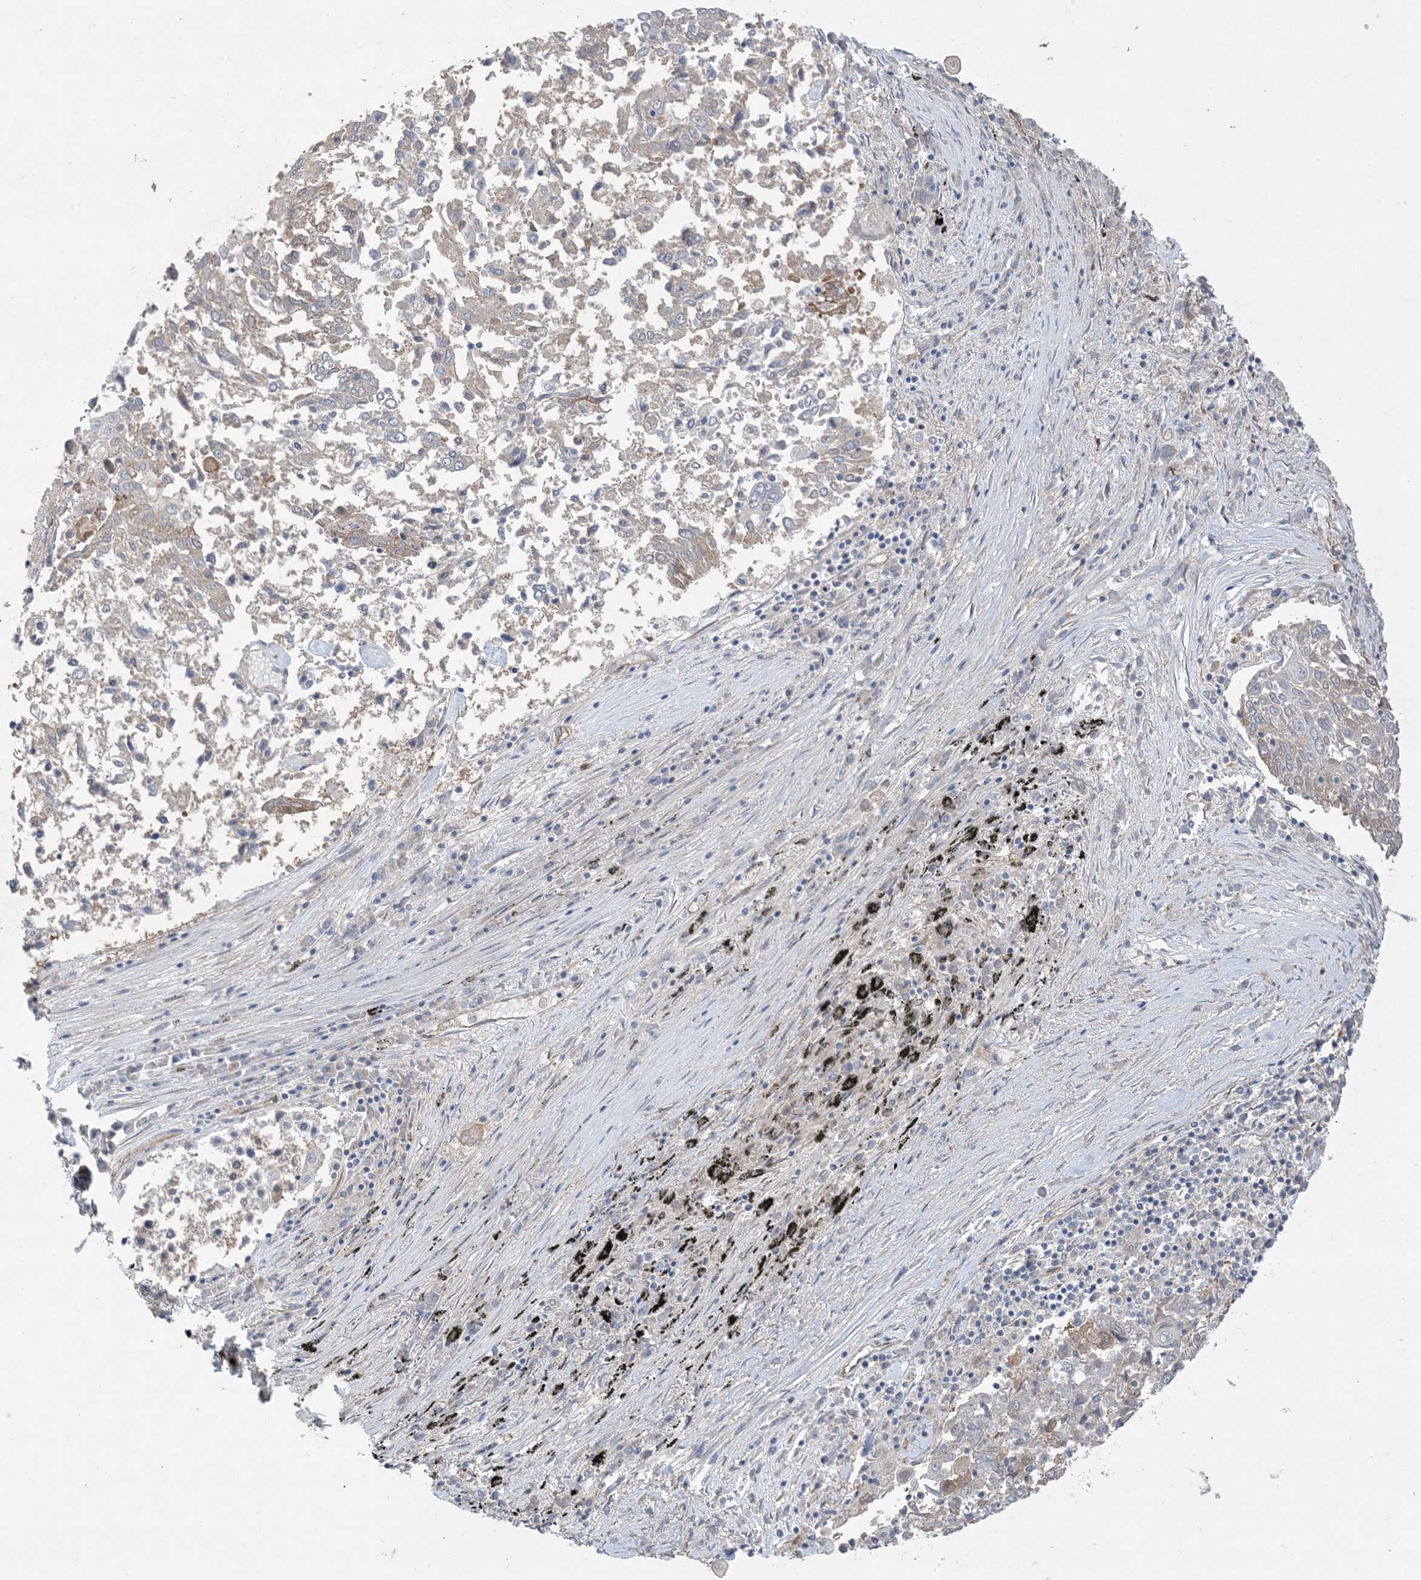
{"staining": {"intensity": "weak", "quantity": "<25%", "location": "cytoplasmic/membranous"}, "tissue": "lung cancer", "cell_type": "Tumor cells", "image_type": "cancer", "snomed": [{"axis": "morphology", "description": "Squamous cell carcinoma, NOS"}, {"axis": "topography", "description": "Lung"}], "caption": "Image shows no protein expression in tumor cells of squamous cell carcinoma (lung) tissue. The staining is performed using DAB (3,3'-diaminobenzidine) brown chromogen with nuclei counter-stained in using hematoxylin.", "gene": "CCNY", "patient": {"sex": "male", "age": 65}}